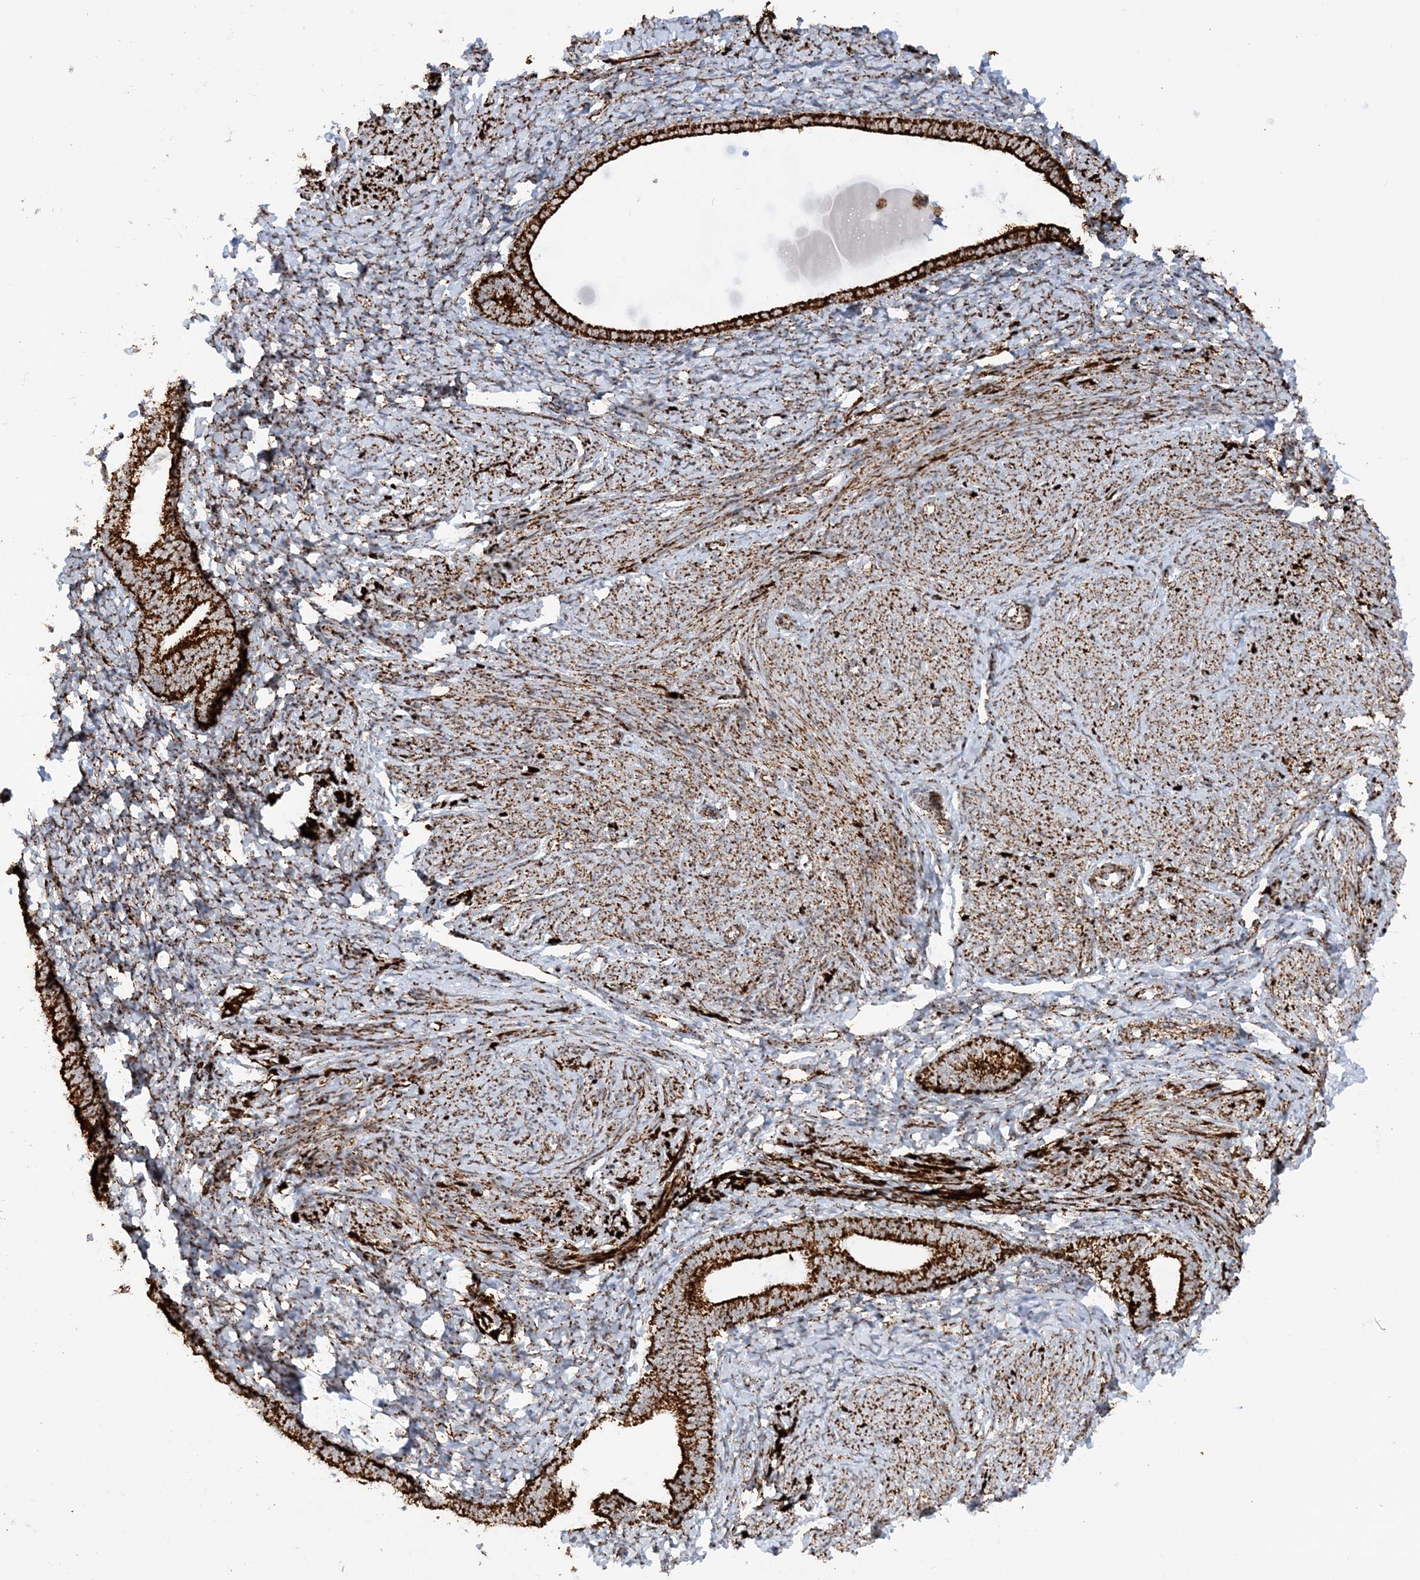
{"staining": {"intensity": "strong", "quantity": ">75%", "location": "cytoplasmic/membranous"}, "tissue": "endometrium", "cell_type": "Cells in endometrial stroma", "image_type": "normal", "snomed": [{"axis": "morphology", "description": "Normal tissue, NOS"}, {"axis": "topography", "description": "Endometrium"}], "caption": "Approximately >75% of cells in endometrial stroma in benign human endometrium demonstrate strong cytoplasmic/membranous protein positivity as visualized by brown immunohistochemical staining.", "gene": "CRY2", "patient": {"sex": "female", "age": 72}}